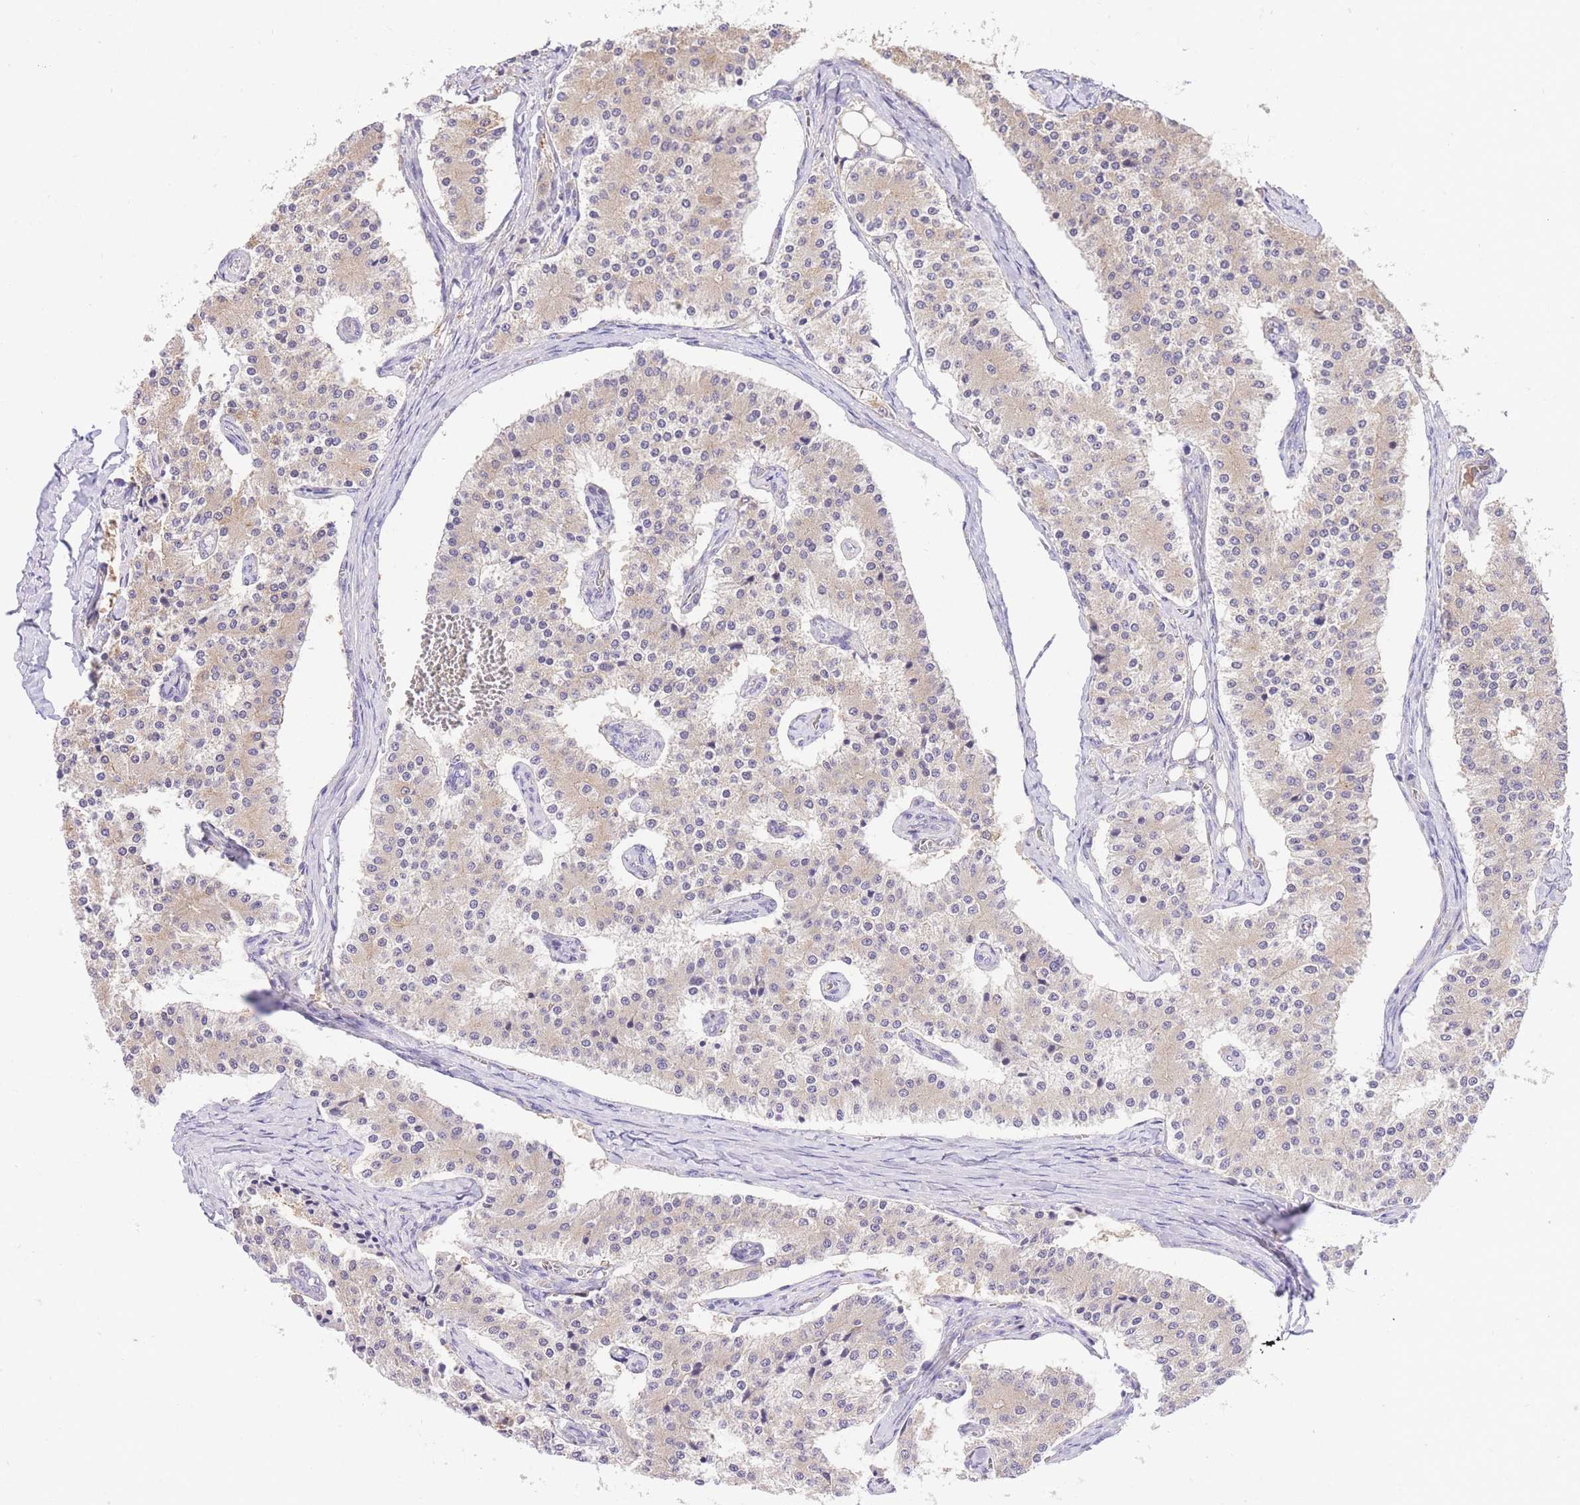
{"staining": {"intensity": "weak", "quantity": "<25%", "location": "cytoplasmic/membranous"}, "tissue": "carcinoid", "cell_type": "Tumor cells", "image_type": "cancer", "snomed": [{"axis": "morphology", "description": "Carcinoid, malignant, NOS"}, {"axis": "topography", "description": "Colon"}], "caption": "A high-resolution image shows immunohistochemistry staining of carcinoid (malignant), which reveals no significant expression in tumor cells.", "gene": "LIPH", "patient": {"sex": "female", "age": 52}}